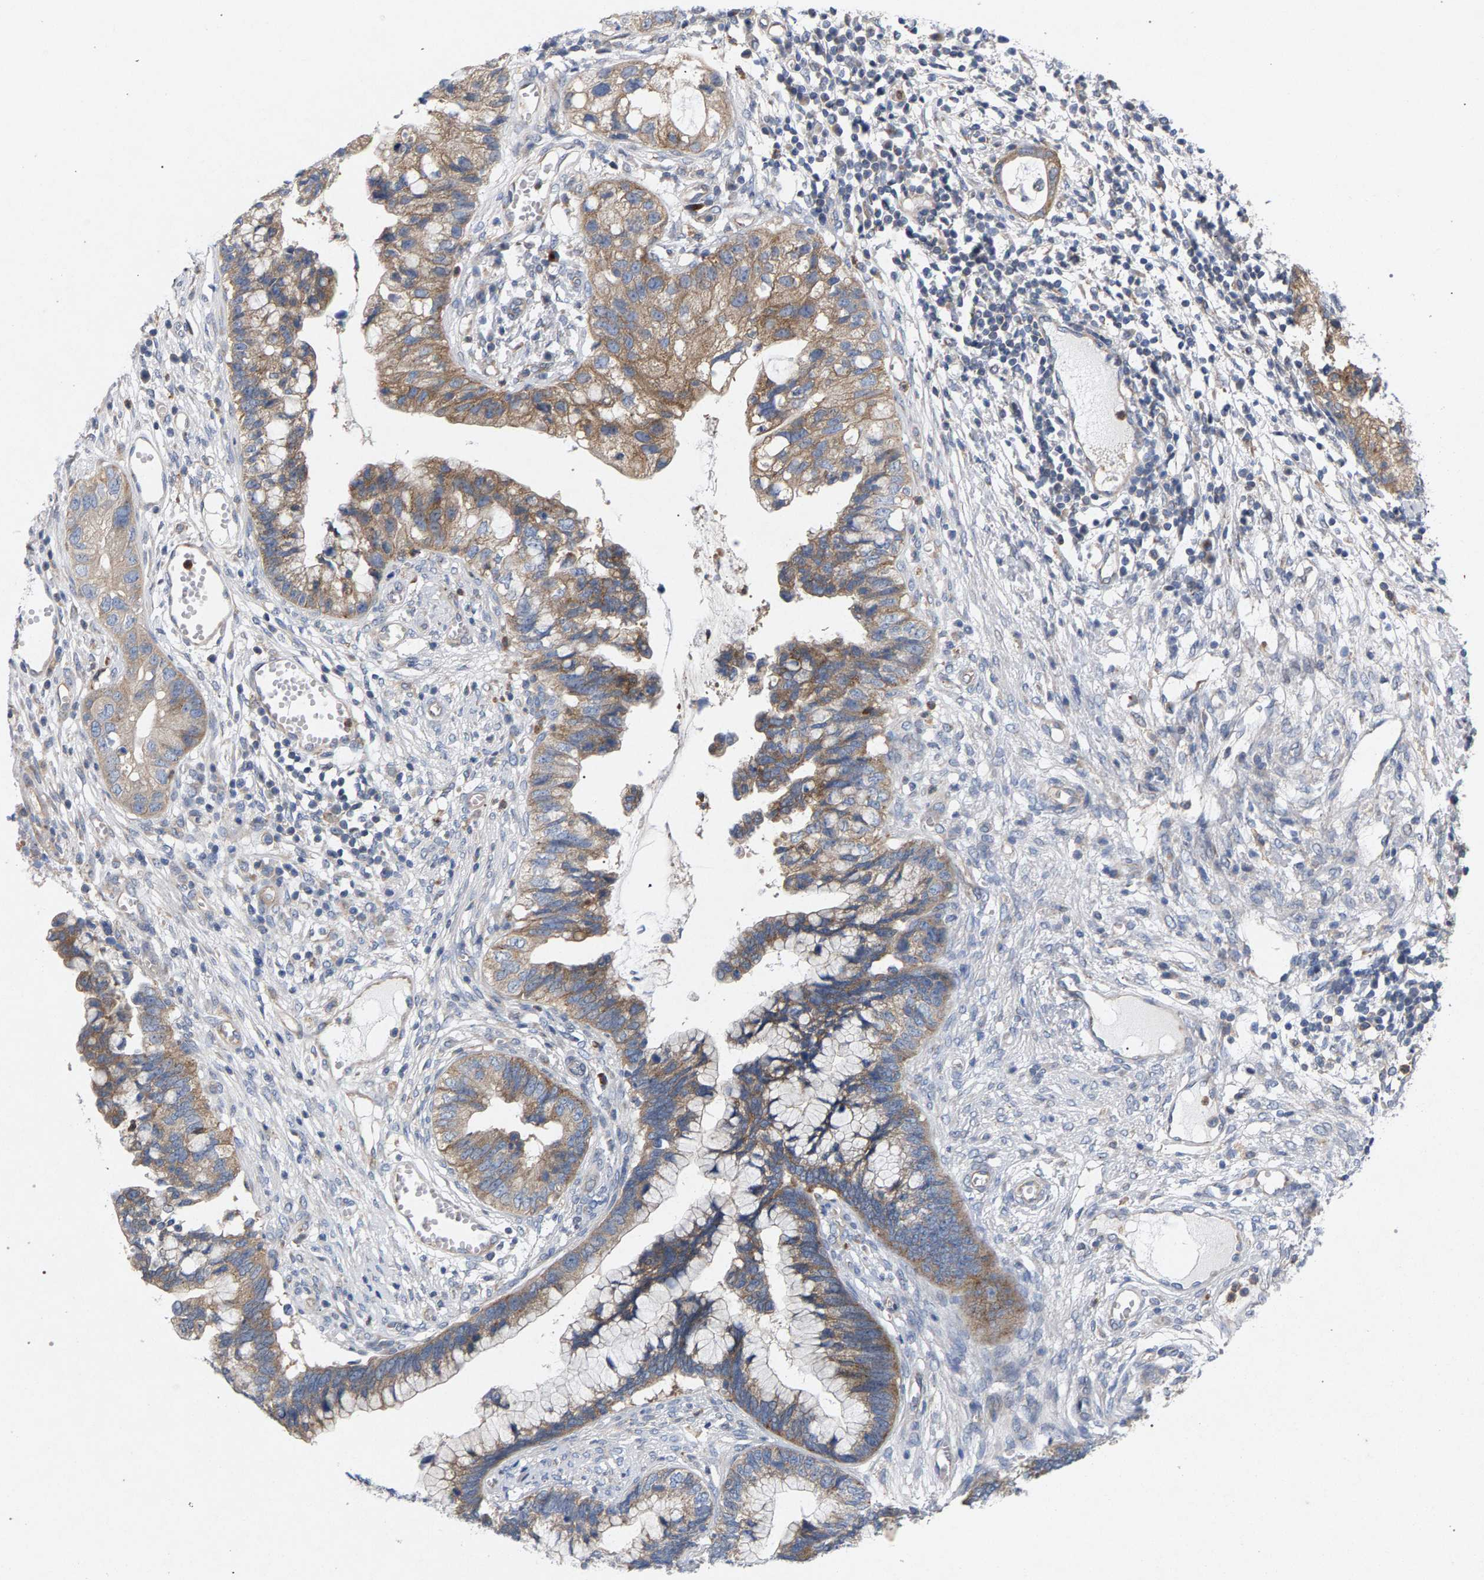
{"staining": {"intensity": "moderate", "quantity": ">75%", "location": "cytoplasmic/membranous"}, "tissue": "cervical cancer", "cell_type": "Tumor cells", "image_type": "cancer", "snomed": [{"axis": "morphology", "description": "Adenocarcinoma, NOS"}, {"axis": "topography", "description": "Cervix"}], "caption": "An IHC photomicrograph of tumor tissue is shown. Protein staining in brown shows moderate cytoplasmic/membranous positivity in adenocarcinoma (cervical) within tumor cells. Immunohistochemistry (ihc) stains the protein of interest in brown and the nuclei are stained blue.", "gene": "MAMDC2", "patient": {"sex": "female", "age": 44}}